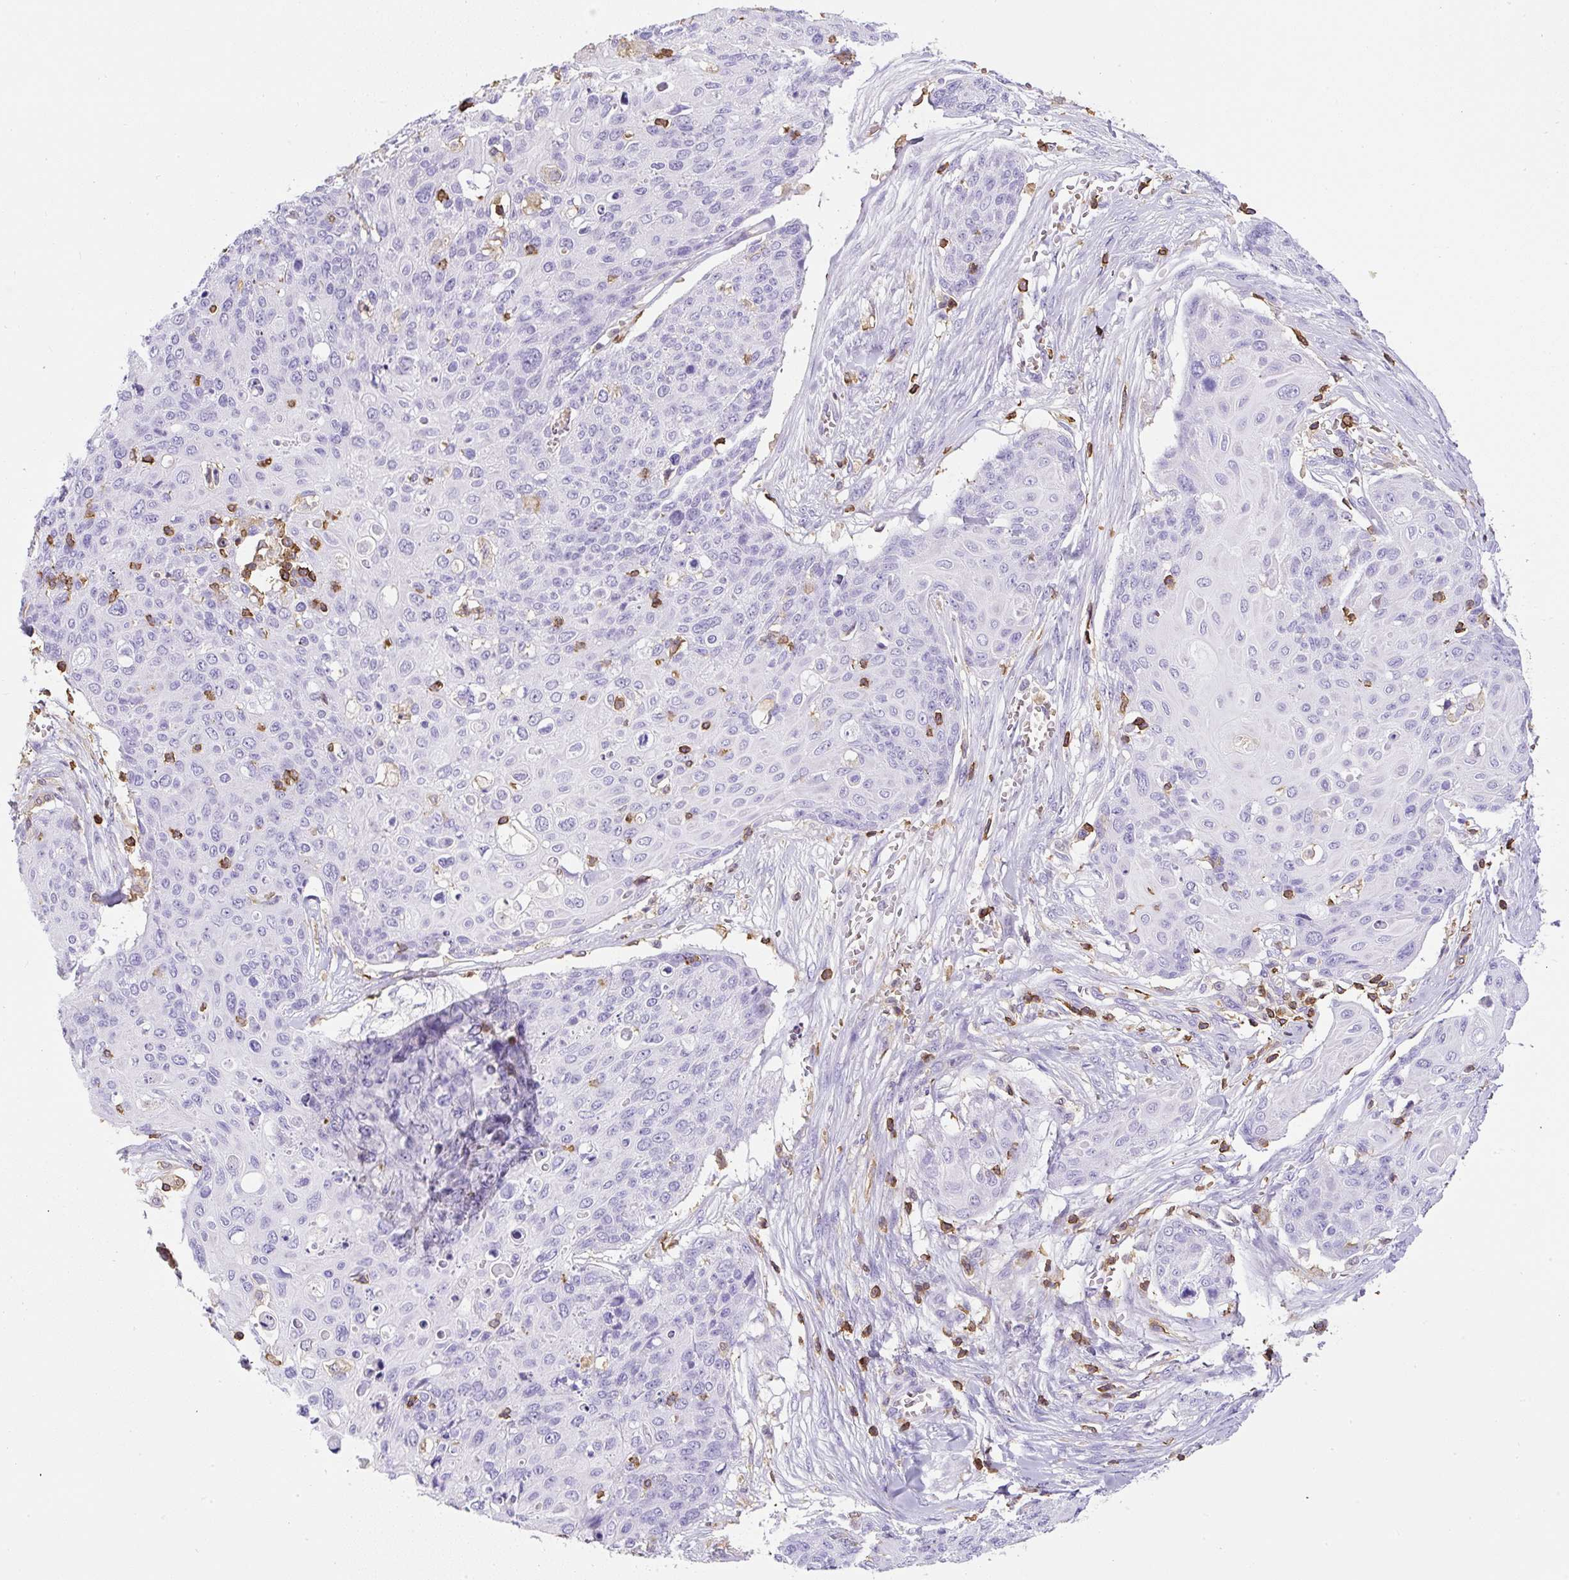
{"staining": {"intensity": "negative", "quantity": "none", "location": "none"}, "tissue": "skin cancer", "cell_type": "Tumor cells", "image_type": "cancer", "snomed": [{"axis": "morphology", "description": "Squamous cell carcinoma, NOS"}, {"axis": "topography", "description": "Skin"}, {"axis": "topography", "description": "Vulva"}], "caption": "Skin squamous cell carcinoma was stained to show a protein in brown. There is no significant staining in tumor cells. (DAB immunohistochemistry visualized using brightfield microscopy, high magnification).", "gene": "FAM228B", "patient": {"sex": "female", "age": 85}}